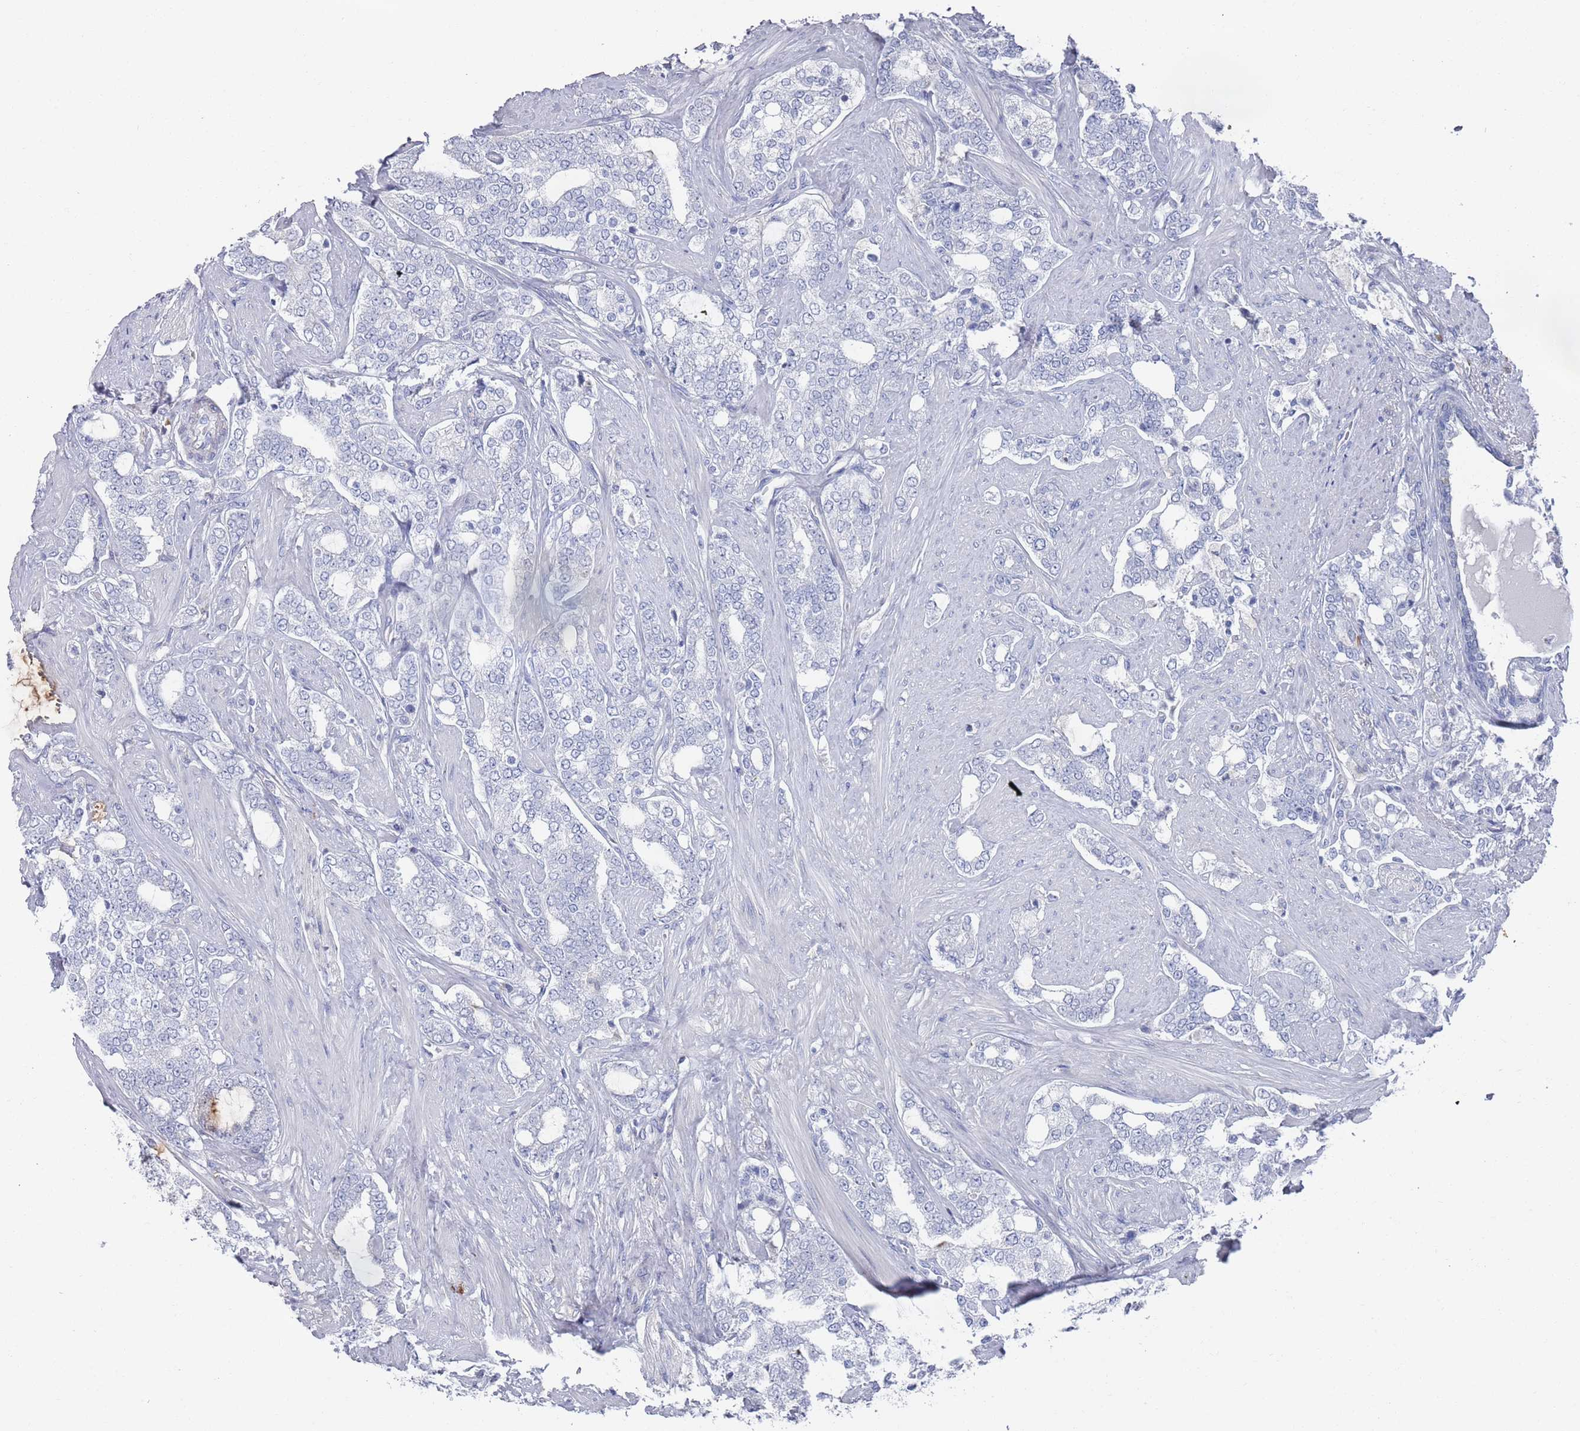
{"staining": {"intensity": "negative", "quantity": "none", "location": "none"}, "tissue": "prostate cancer", "cell_type": "Tumor cells", "image_type": "cancer", "snomed": [{"axis": "morphology", "description": "Adenocarcinoma, High grade"}, {"axis": "topography", "description": "Prostate"}], "caption": "This micrograph is of adenocarcinoma (high-grade) (prostate) stained with immunohistochemistry (IHC) to label a protein in brown with the nuclei are counter-stained blue. There is no positivity in tumor cells.", "gene": "MAT1A", "patient": {"sex": "male", "age": 64}}